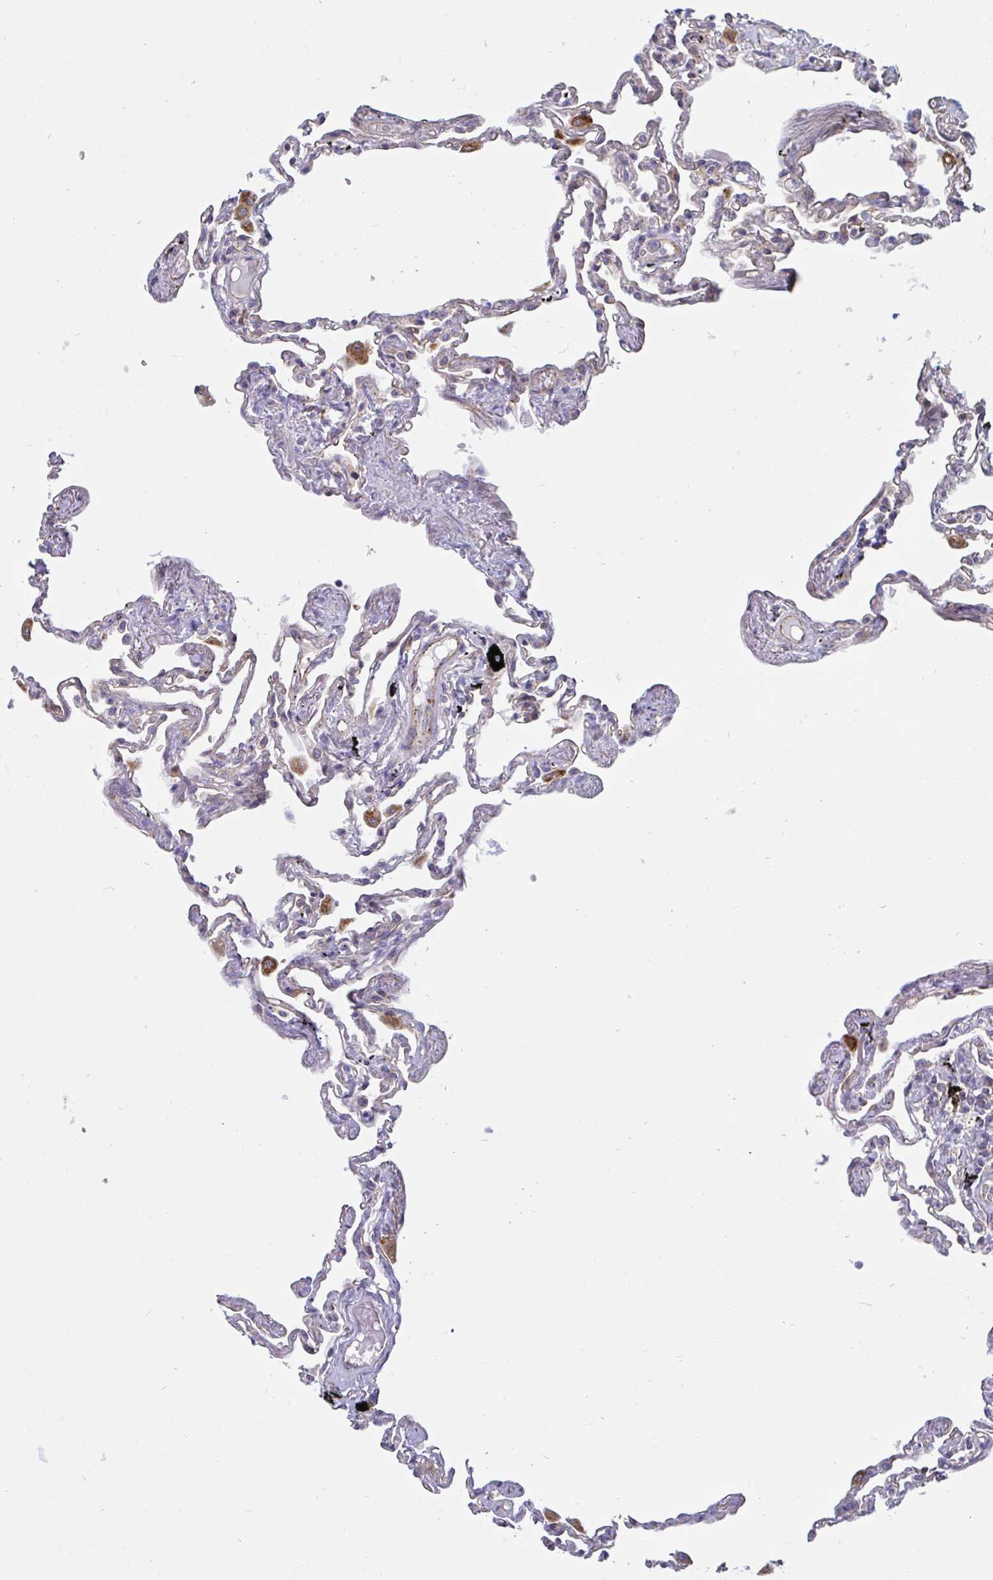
{"staining": {"intensity": "strong", "quantity": "<25%", "location": "cytoplasmic/membranous"}, "tissue": "lung", "cell_type": "Alveolar cells", "image_type": "normal", "snomed": [{"axis": "morphology", "description": "Normal tissue, NOS"}, {"axis": "topography", "description": "Lung"}], "caption": "A medium amount of strong cytoplasmic/membranous expression is present in about <25% of alveolar cells in normal lung. (Stains: DAB (3,3'-diaminobenzidine) in brown, nuclei in blue, Microscopy: brightfield microscopy at high magnification).", "gene": "SLC9A6", "patient": {"sex": "female", "age": 67}}